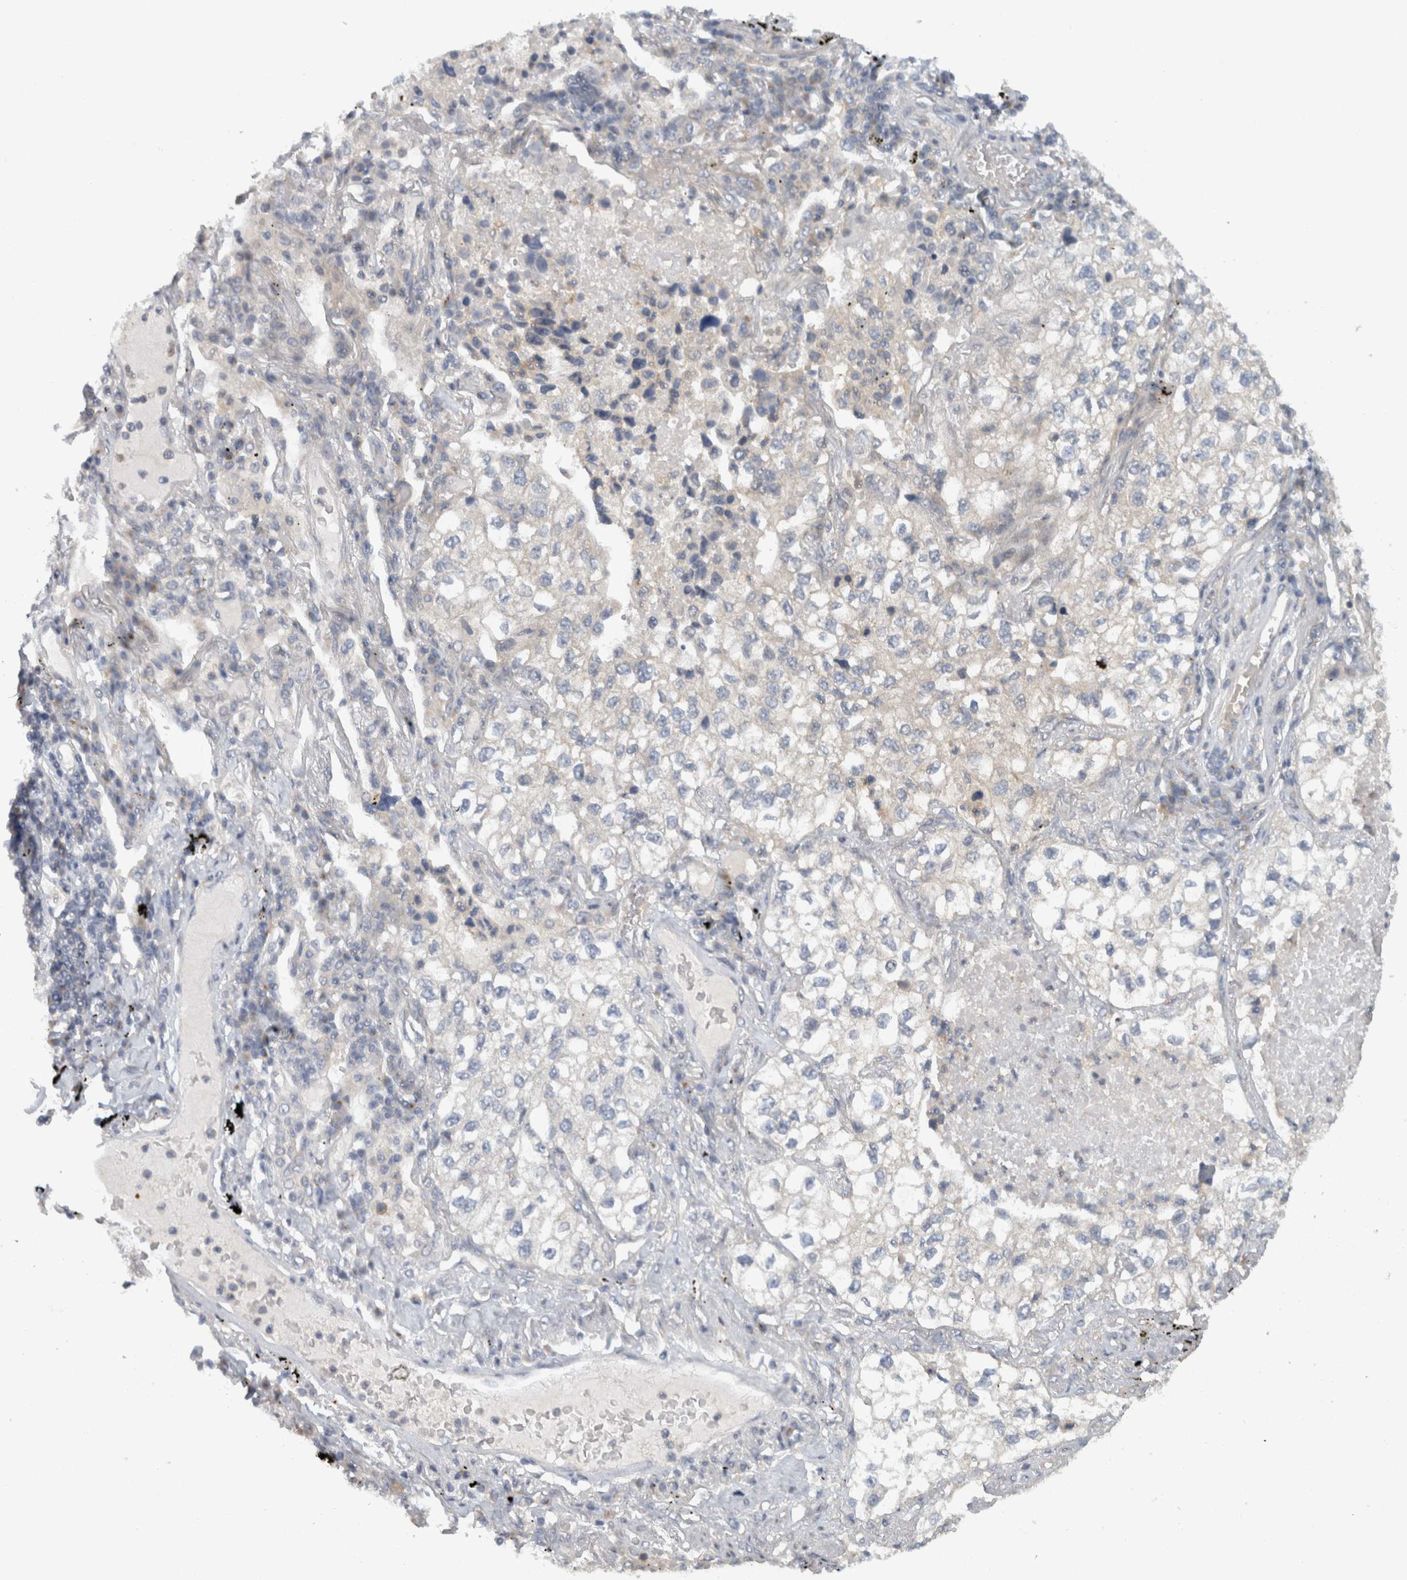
{"staining": {"intensity": "negative", "quantity": "none", "location": "none"}, "tissue": "lung cancer", "cell_type": "Tumor cells", "image_type": "cancer", "snomed": [{"axis": "morphology", "description": "Adenocarcinoma, NOS"}, {"axis": "topography", "description": "Lung"}], "caption": "Tumor cells are negative for protein expression in human adenocarcinoma (lung).", "gene": "VEPH1", "patient": {"sex": "male", "age": 63}}